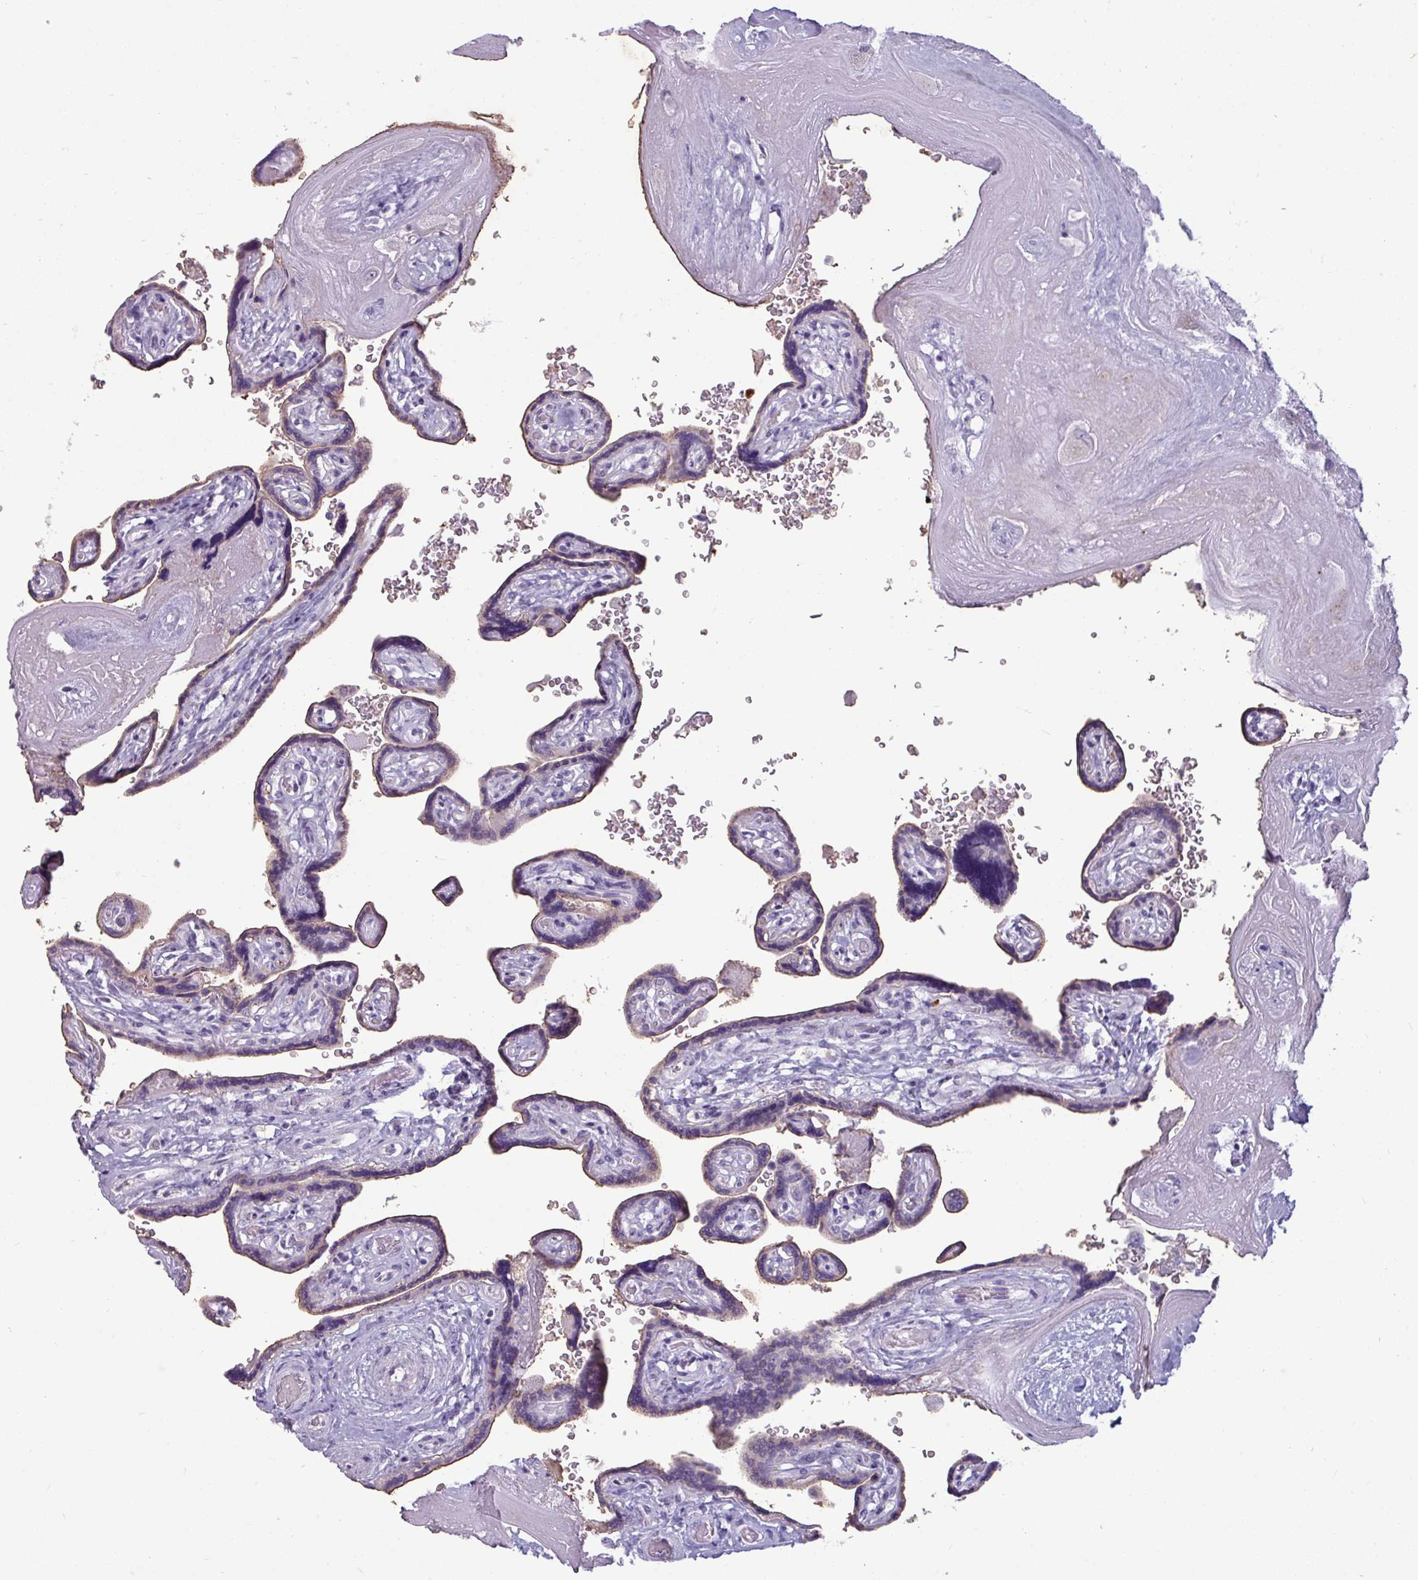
{"staining": {"intensity": "negative", "quantity": "none", "location": "none"}, "tissue": "placenta", "cell_type": "Decidual cells", "image_type": "normal", "snomed": [{"axis": "morphology", "description": "Normal tissue, NOS"}, {"axis": "topography", "description": "Placenta"}], "caption": "The photomicrograph demonstrates no staining of decidual cells in benign placenta.", "gene": "TRIM39", "patient": {"sex": "female", "age": 32}}